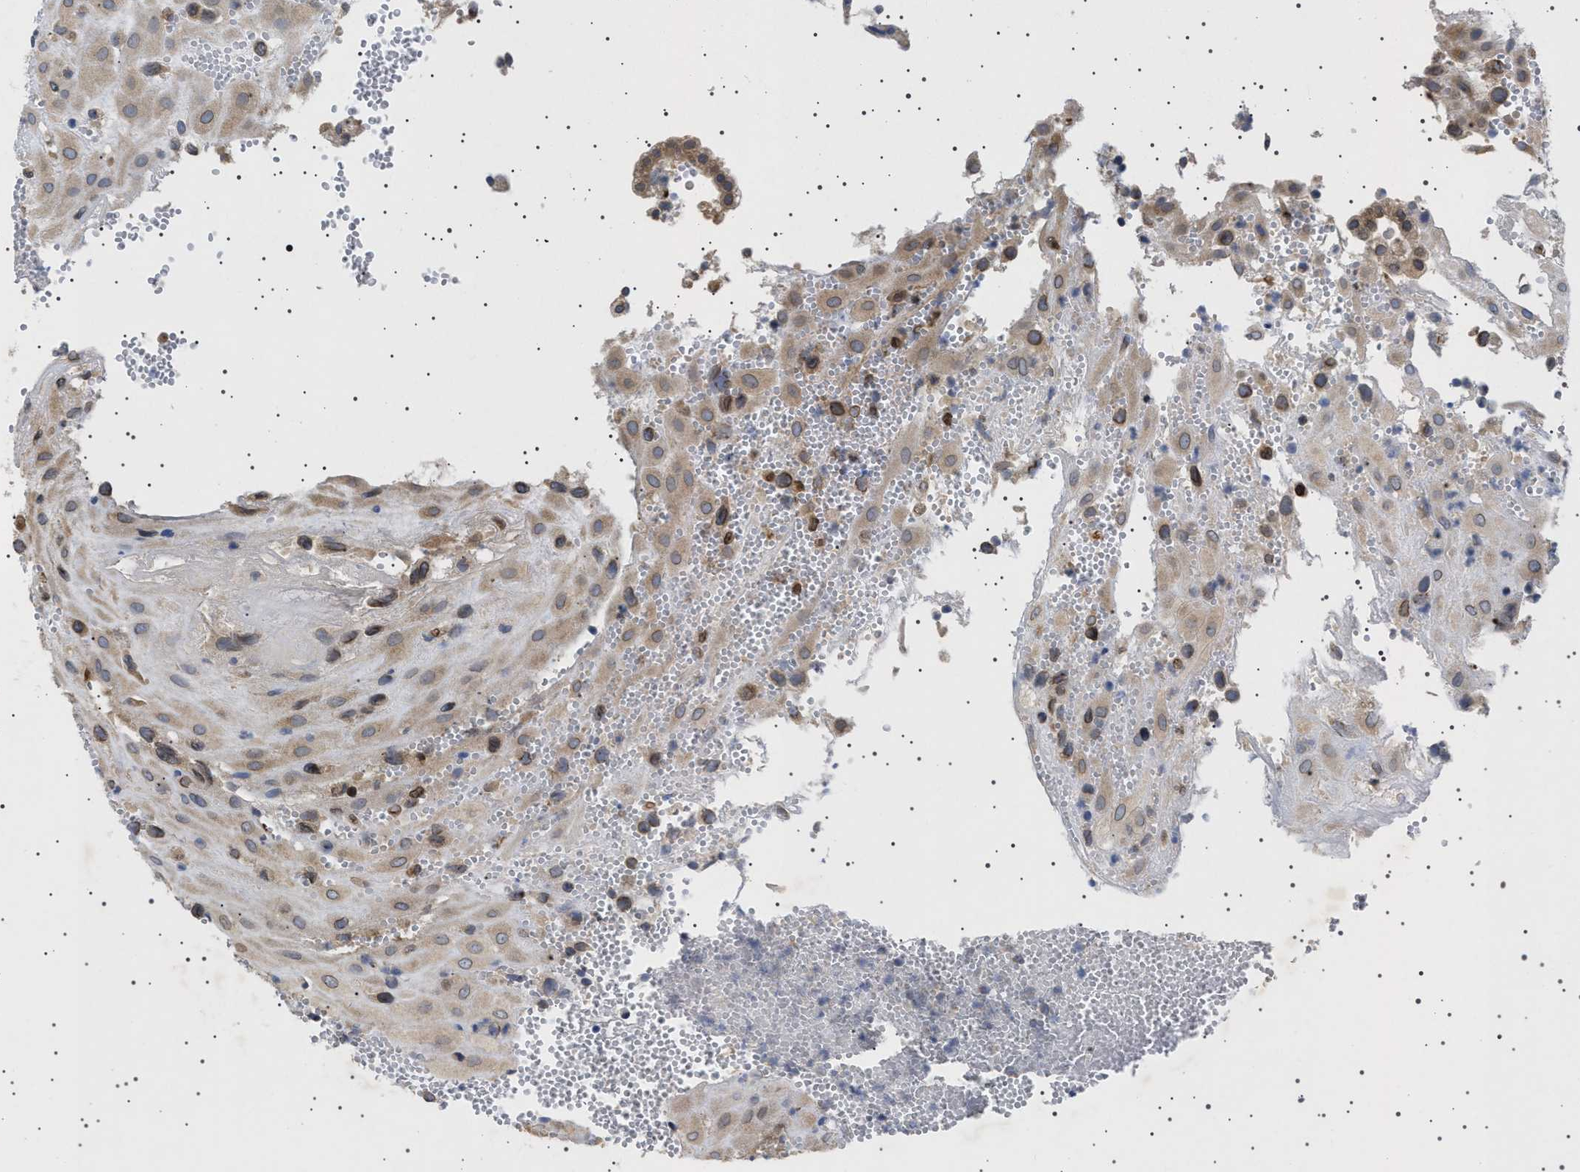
{"staining": {"intensity": "moderate", "quantity": "25%-75%", "location": "cytoplasmic/membranous,nuclear"}, "tissue": "placenta", "cell_type": "Decidual cells", "image_type": "normal", "snomed": [{"axis": "morphology", "description": "Normal tissue, NOS"}, {"axis": "topography", "description": "Placenta"}], "caption": "Protein positivity by immunohistochemistry displays moderate cytoplasmic/membranous,nuclear staining in about 25%-75% of decidual cells in benign placenta.", "gene": "NUP93", "patient": {"sex": "female", "age": 18}}